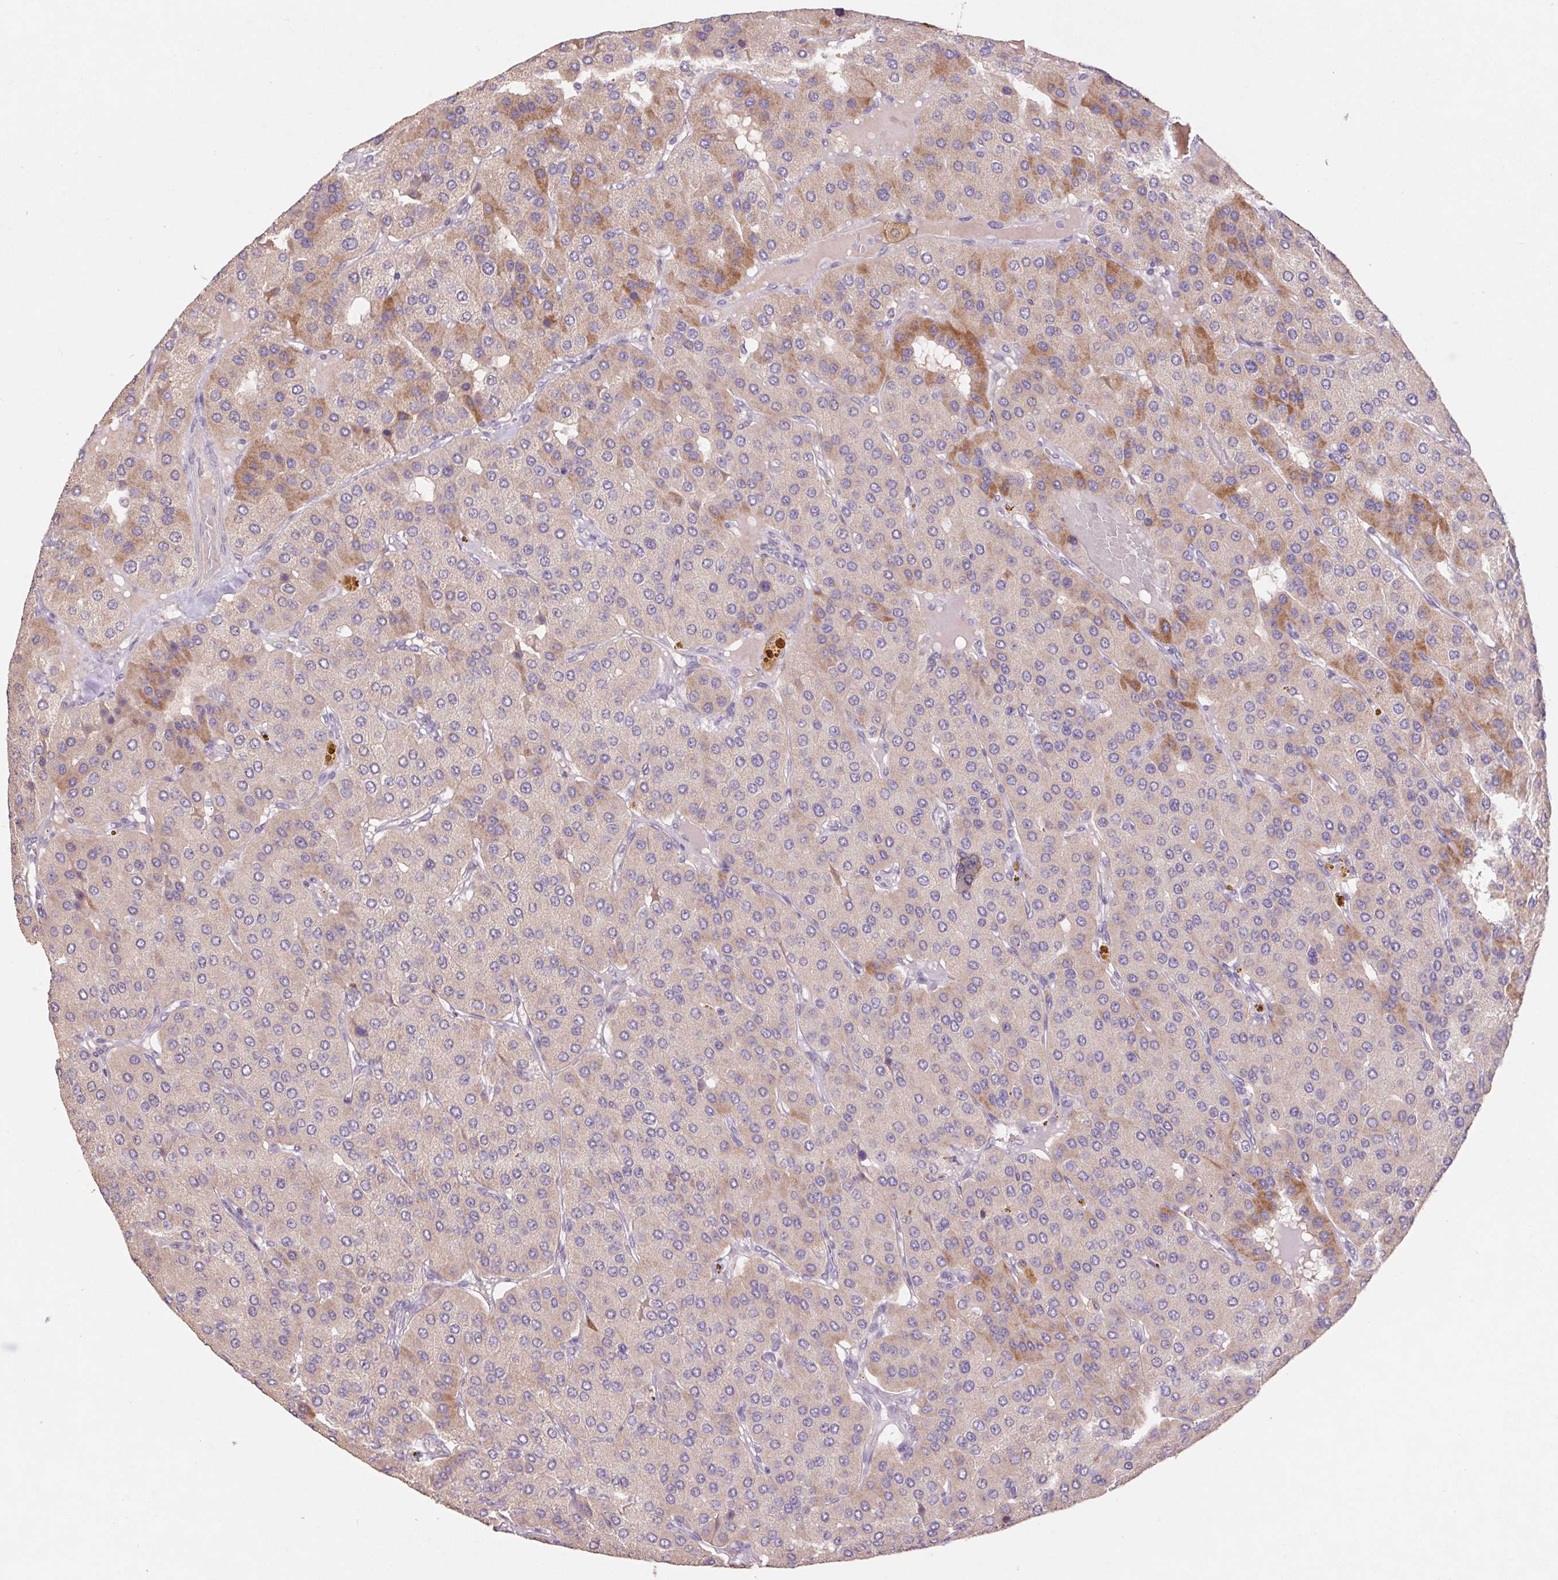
{"staining": {"intensity": "moderate", "quantity": "<25%", "location": "cytoplasmic/membranous"}, "tissue": "parathyroid gland", "cell_type": "Glandular cells", "image_type": "normal", "snomed": [{"axis": "morphology", "description": "Normal tissue, NOS"}, {"axis": "morphology", "description": "Adenoma, NOS"}, {"axis": "topography", "description": "Parathyroid gland"}], "caption": "Immunohistochemistry (IHC) of benign human parathyroid gland displays low levels of moderate cytoplasmic/membranous positivity in approximately <25% of glandular cells.", "gene": "GRM2", "patient": {"sex": "female", "age": 86}}